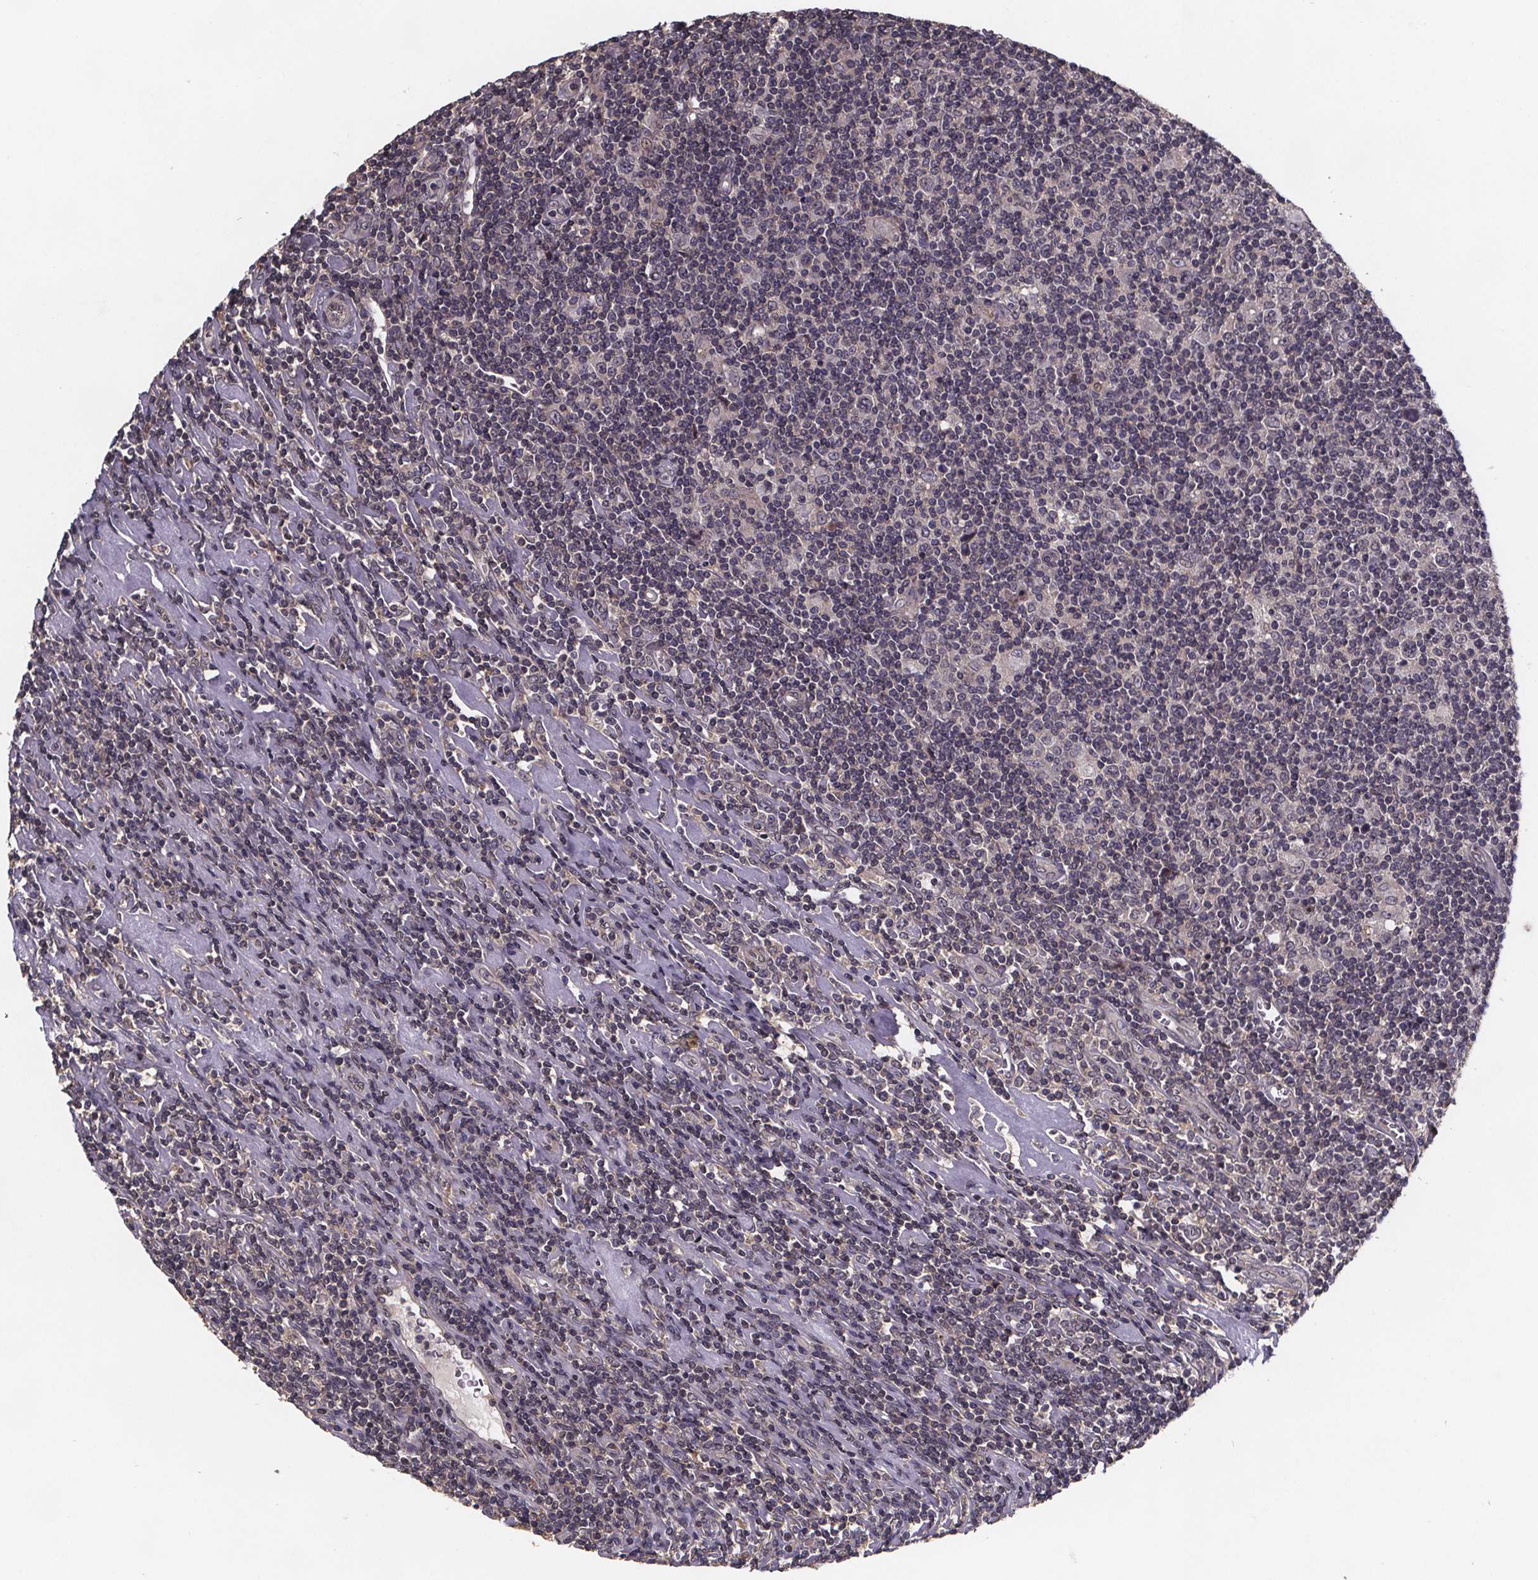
{"staining": {"intensity": "negative", "quantity": "none", "location": "none"}, "tissue": "lymphoma", "cell_type": "Tumor cells", "image_type": "cancer", "snomed": [{"axis": "morphology", "description": "Hodgkin's disease, NOS"}, {"axis": "topography", "description": "Lymph node"}], "caption": "The IHC photomicrograph has no significant expression in tumor cells of Hodgkin's disease tissue.", "gene": "PIERCE2", "patient": {"sex": "male", "age": 40}}